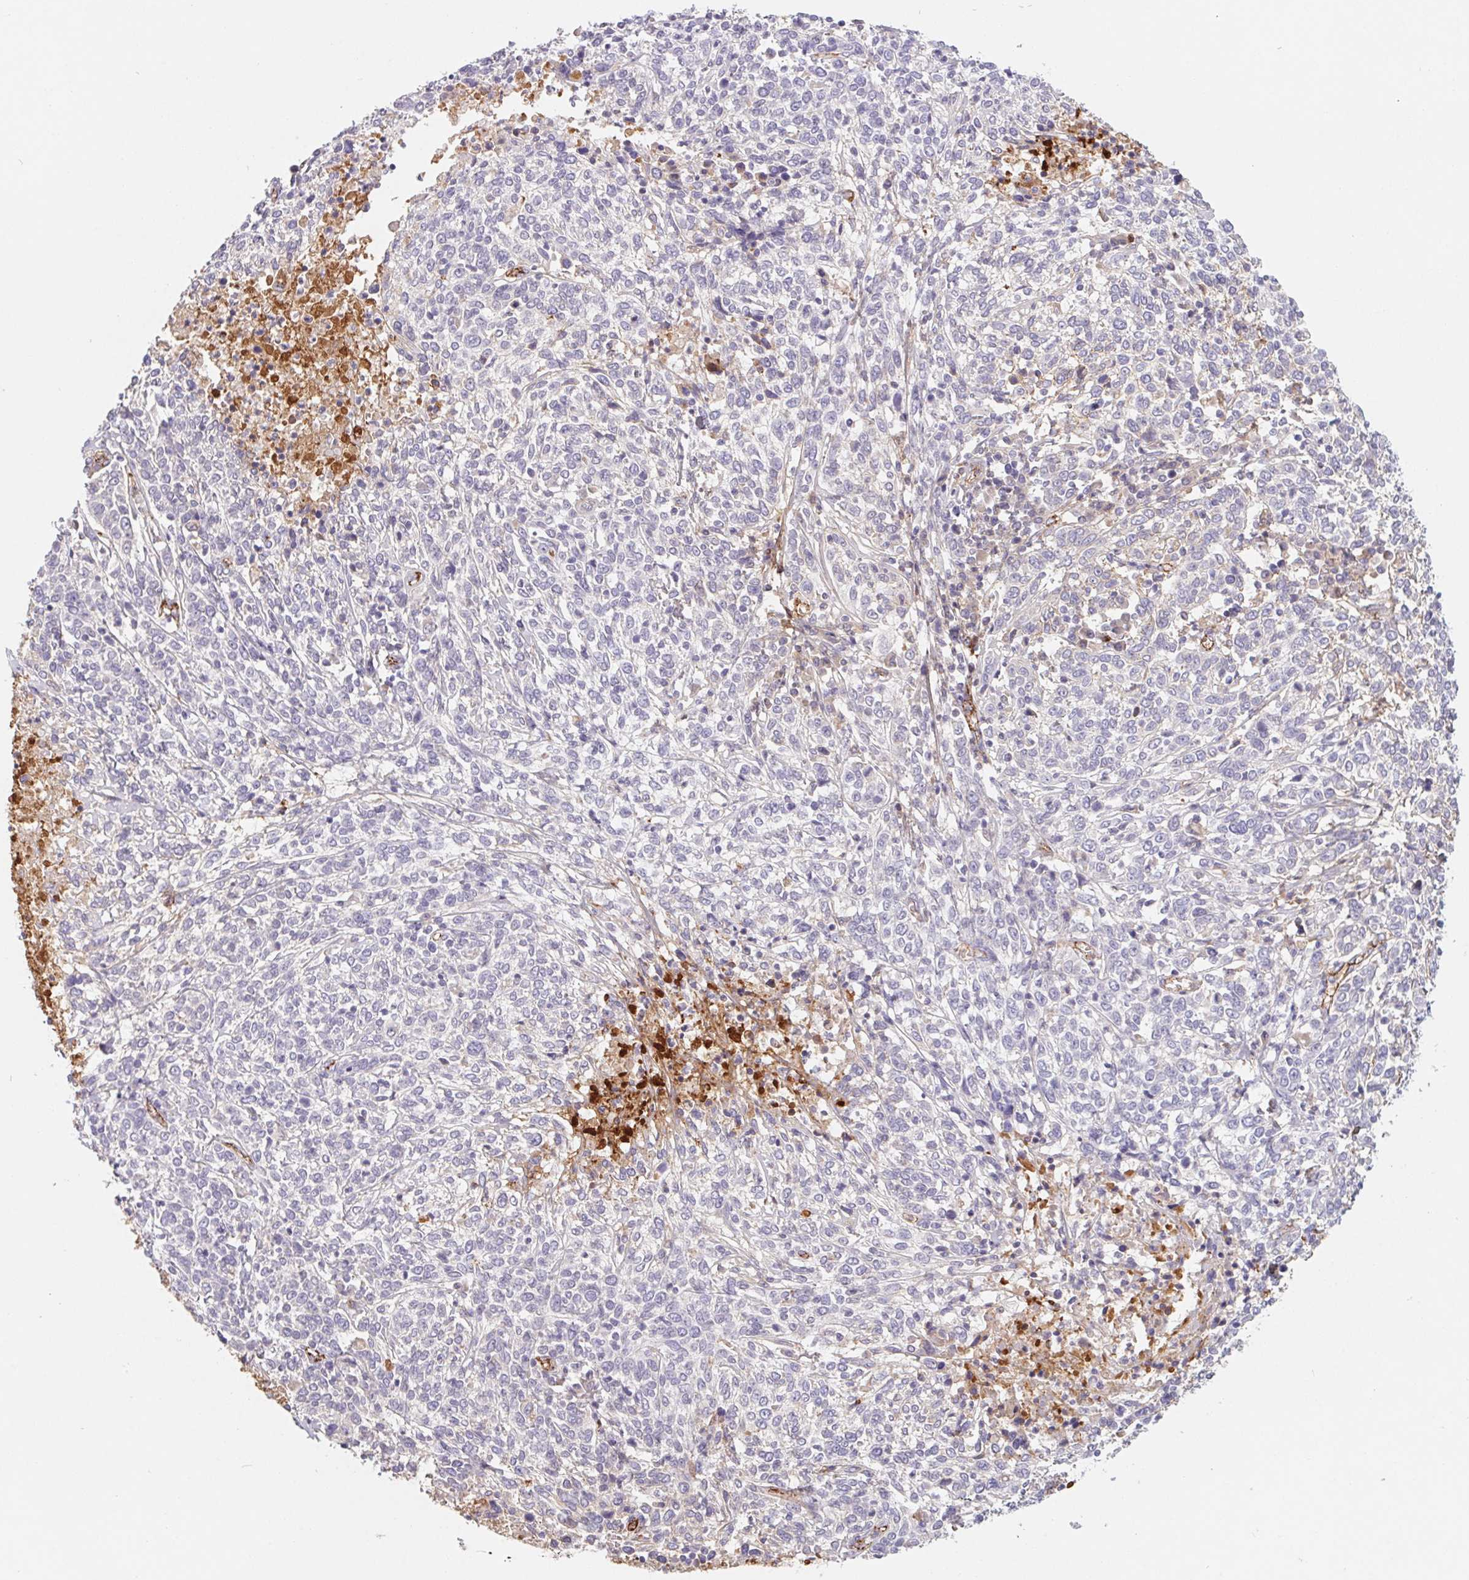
{"staining": {"intensity": "negative", "quantity": "none", "location": "none"}, "tissue": "cervical cancer", "cell_type": "Tumor cells", "image_type": "cancer", "snomed": [{"axis": "morphology", "description": "Squamous cell carcinoma, NOS"}, {"axis": "topography", "description": "Cervix"}], "caption": "A high-resolution micrograph shows immunohistochemistry (IHC) staining of cervical cancer (squamous cell carcinoma), which exhibits no significant expression in tumor cells. (Stains: DAB (3,3'-diaminobenzidine) immunohistochemistry with hematoxylin counter stain, Microscopy: brightfield microscopy at high magnification).", "gene": "LPA", "patient": {"sex": "female", "age": 46}}